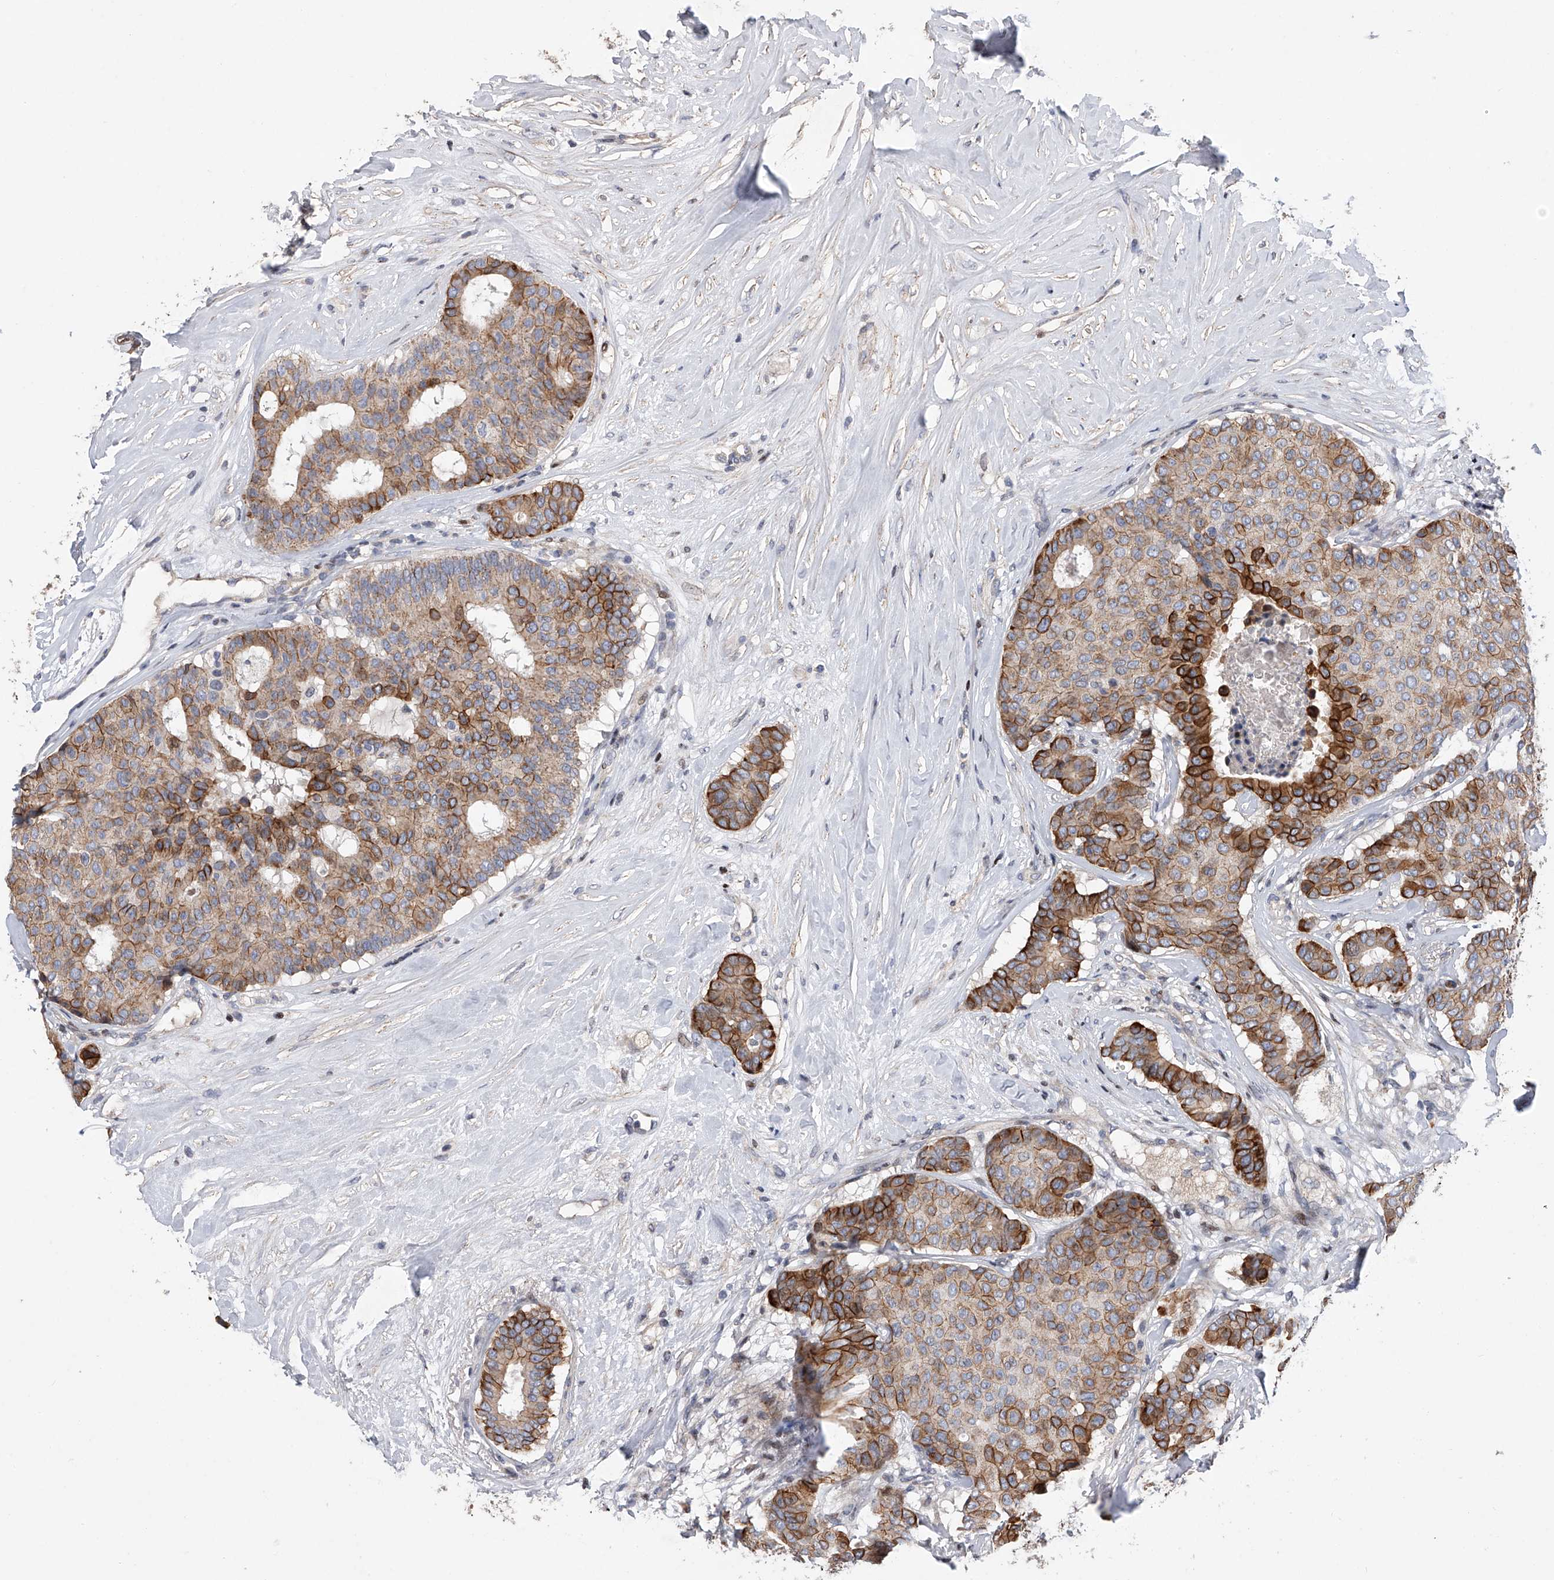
{"staining": {"intensity": "strong", "quantity": "25%-75%", "location": "cytoplasmic/membranous"}, "tissue": "breast cancer", "cell_type": "Tumor cells", "image_type": "cancer", "snomed": [{"axis": "morphology", "description": "Duct carcinoma"}, {"axis": "topography", "description": "Breast"}], "caption": "Human invasive ductal carcinoma (breast) stained with a protein marker demonstrates strong staining in tumor cells.", "gene": "CDH12", "patient": {"sex": "female", "age": 75}}